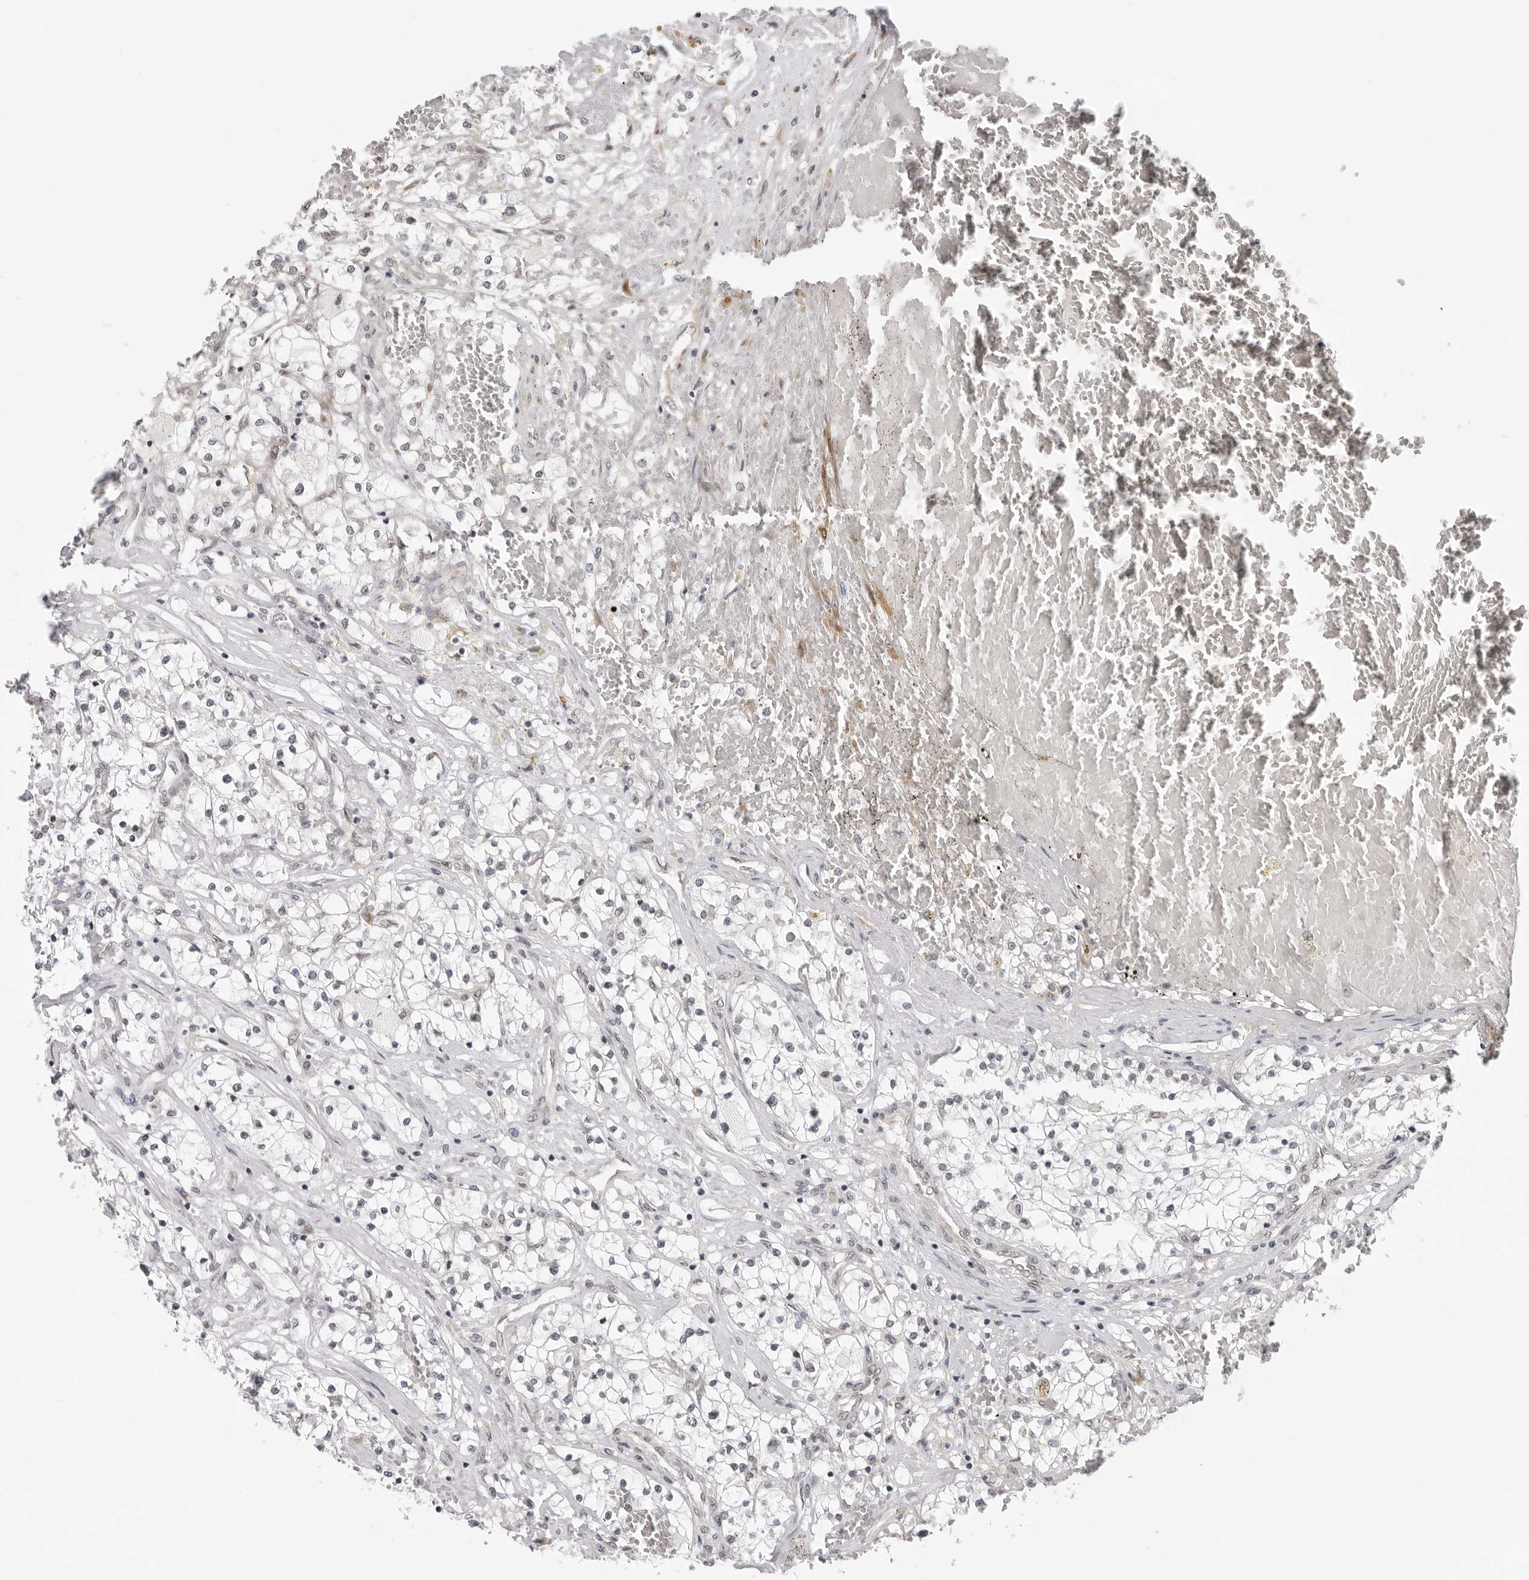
{"staining": {"intensity": "negative", "quantity": "none", "location": "none"}, "tissue": "renal cancer", "cell_type": "Tumor cells", "image_type": "cancer", "snomed": [{"axis": "morphology", "description": "Normal tissue, NOS"}, {"axis": "morphology", "description": "Adenocarcinoma, NOS"}, {"axis": "topography", "description": "Kidney"}], "caption": "Micrograph shows no protein positivity in tumor cells of renal cancer (adenocarcinoma) tissue.", "gene": "CASP7", "patient": {"sex": "male", "age": 68}}